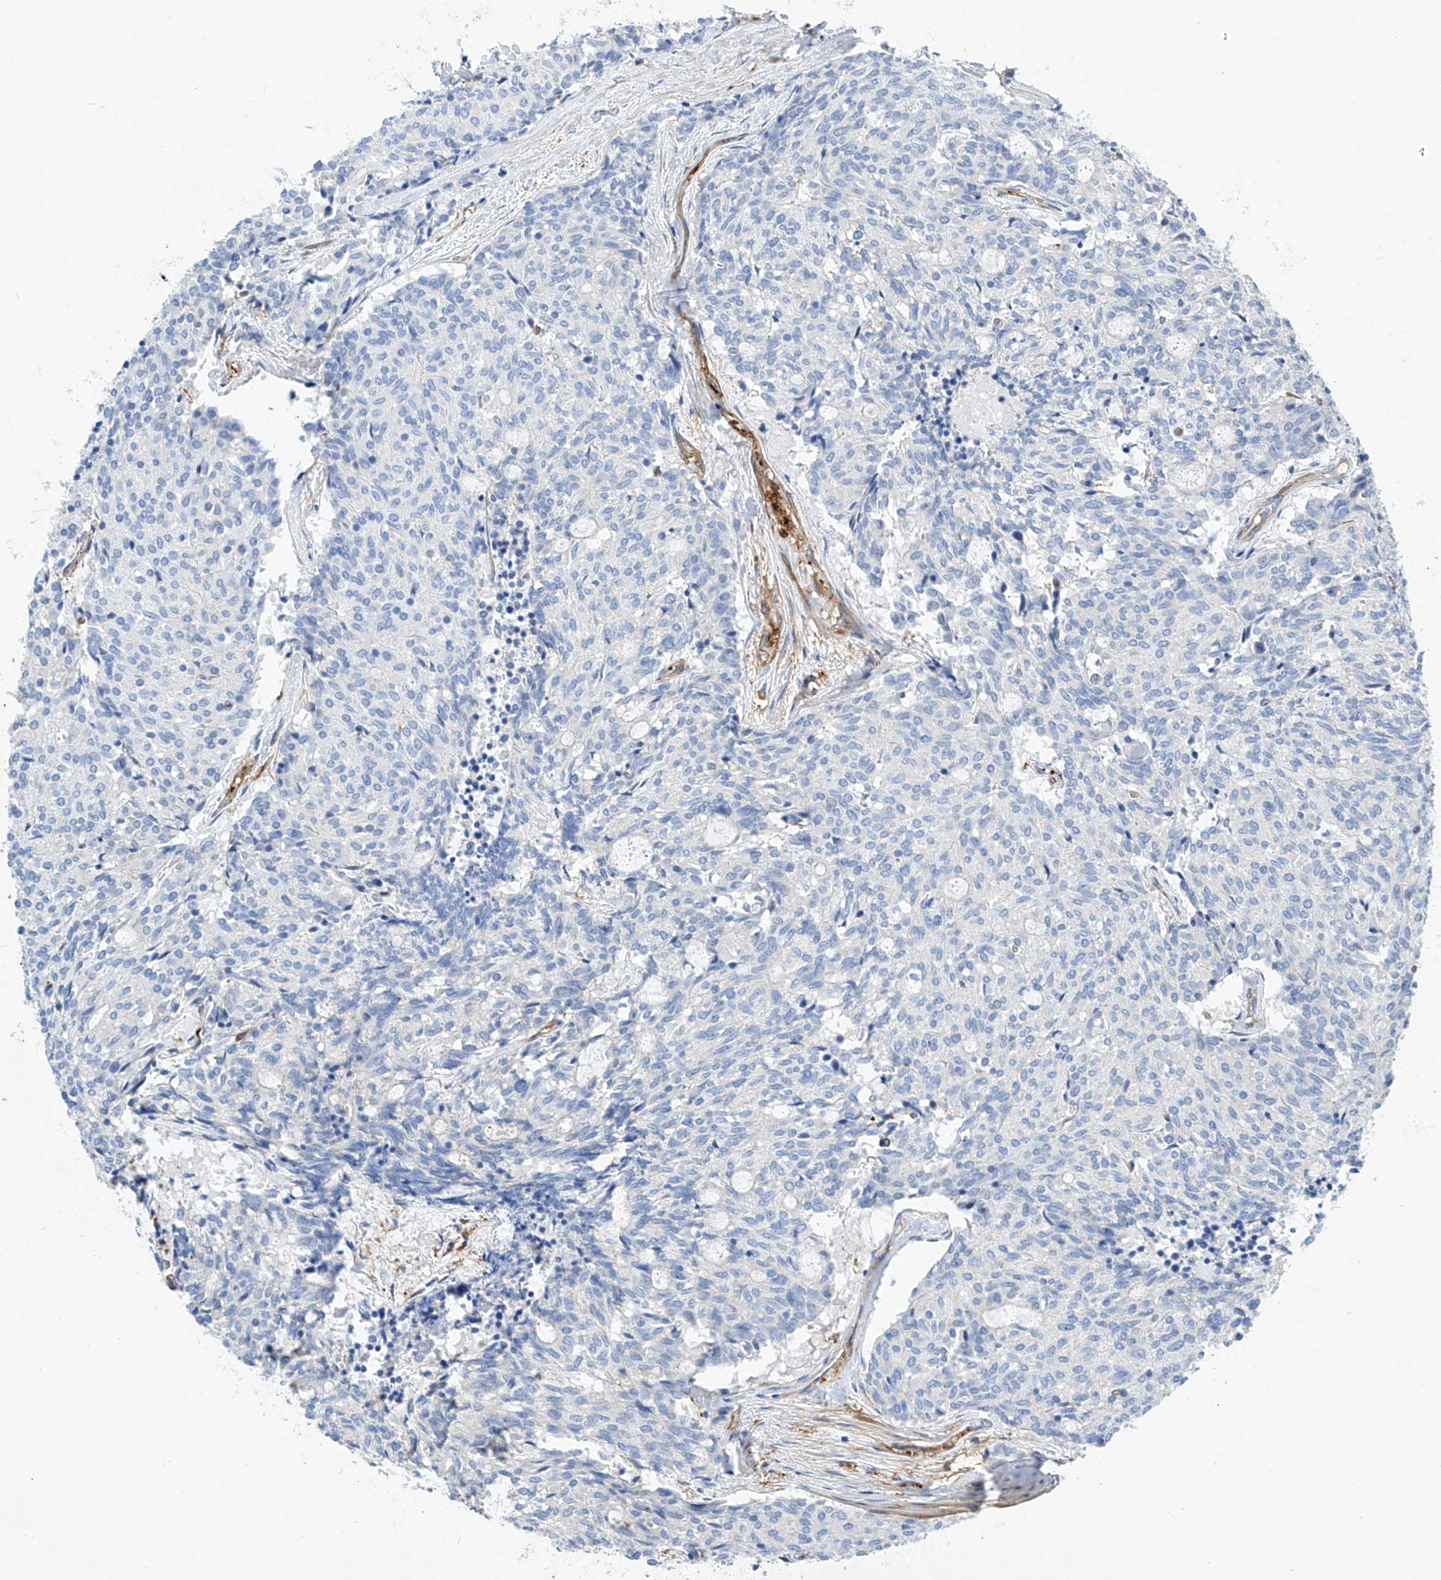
{"staining": {"intensity": "negative", "quantity": "none", "location": "none"}, "tissue": "carcinoid", "cell_type": "Tumor cells", "image_type": "cancer", "snomed": [{"axis": "morphology", "description": "Carcinoid, malignant, NOS"}, {"axis": "topography", "description": "Pancreas"}], "caption": "Carcinoid was stained to show a protein in brown. There is no significant positivity in tumor cells.", "gene": "TAS2R60", "patient": {"sex": "female", "age": 54}}